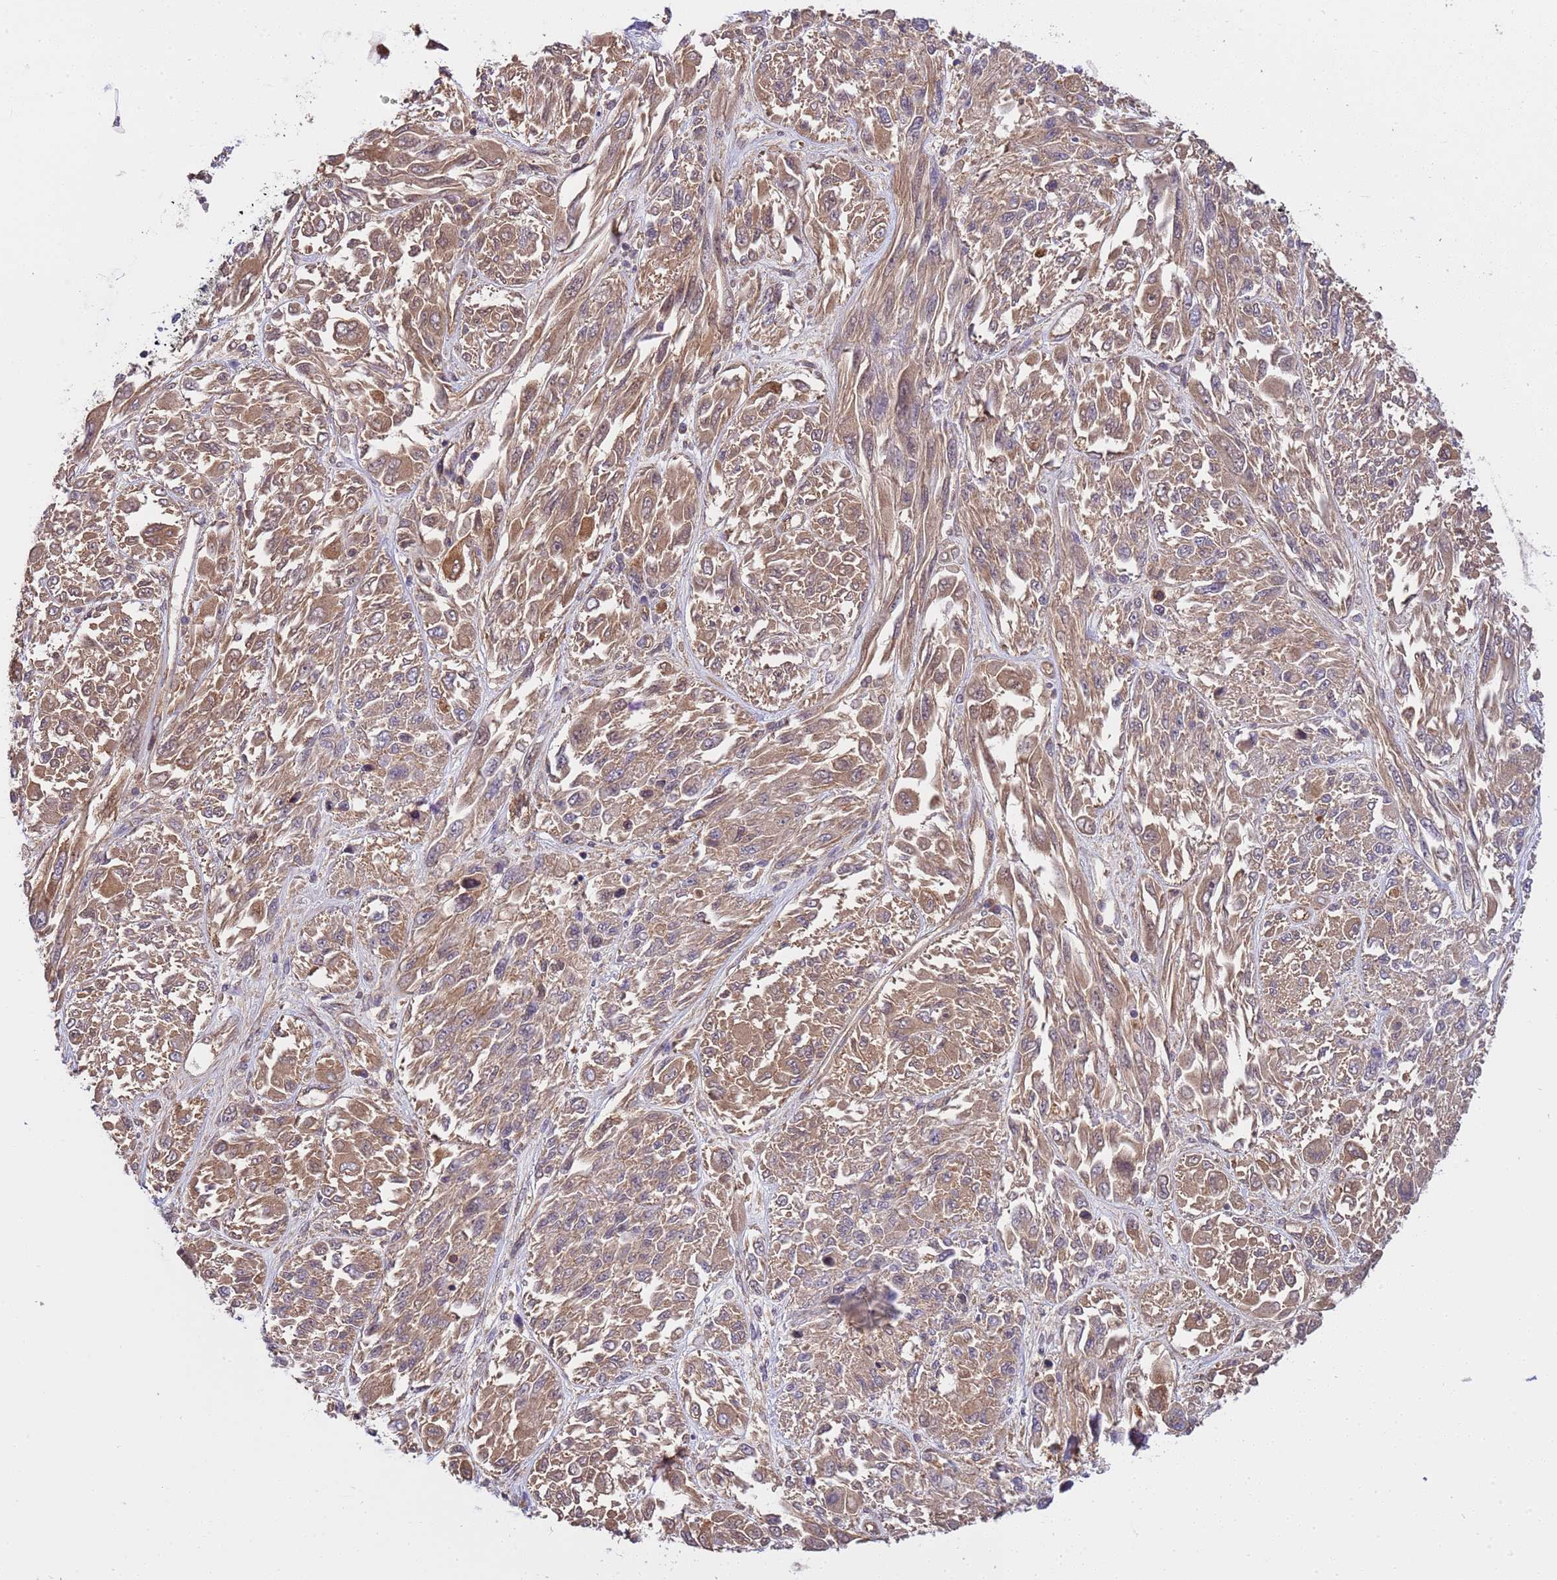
{"staining": {"intensity": "moderate", "quantity": ">75%", "location": "cytoplasmic/membranous"}, "tissue": "melanoma", "cell_type": "Tumor cells", "image_type": "cancer", "snomed": [{"axis": "morphology", "description": "Malignant melanoma, NOS"}, {"axis": "topography", "description": "Skin"}], "caption": "A micrograph showing moderate cytoplasmic/membranous staining in about >75% of tumor cells in melanoma, as visualized by brown immunohistochemical staining.", "gene": "SMCO3", "patient": {"sex": "female", "age": 91}}